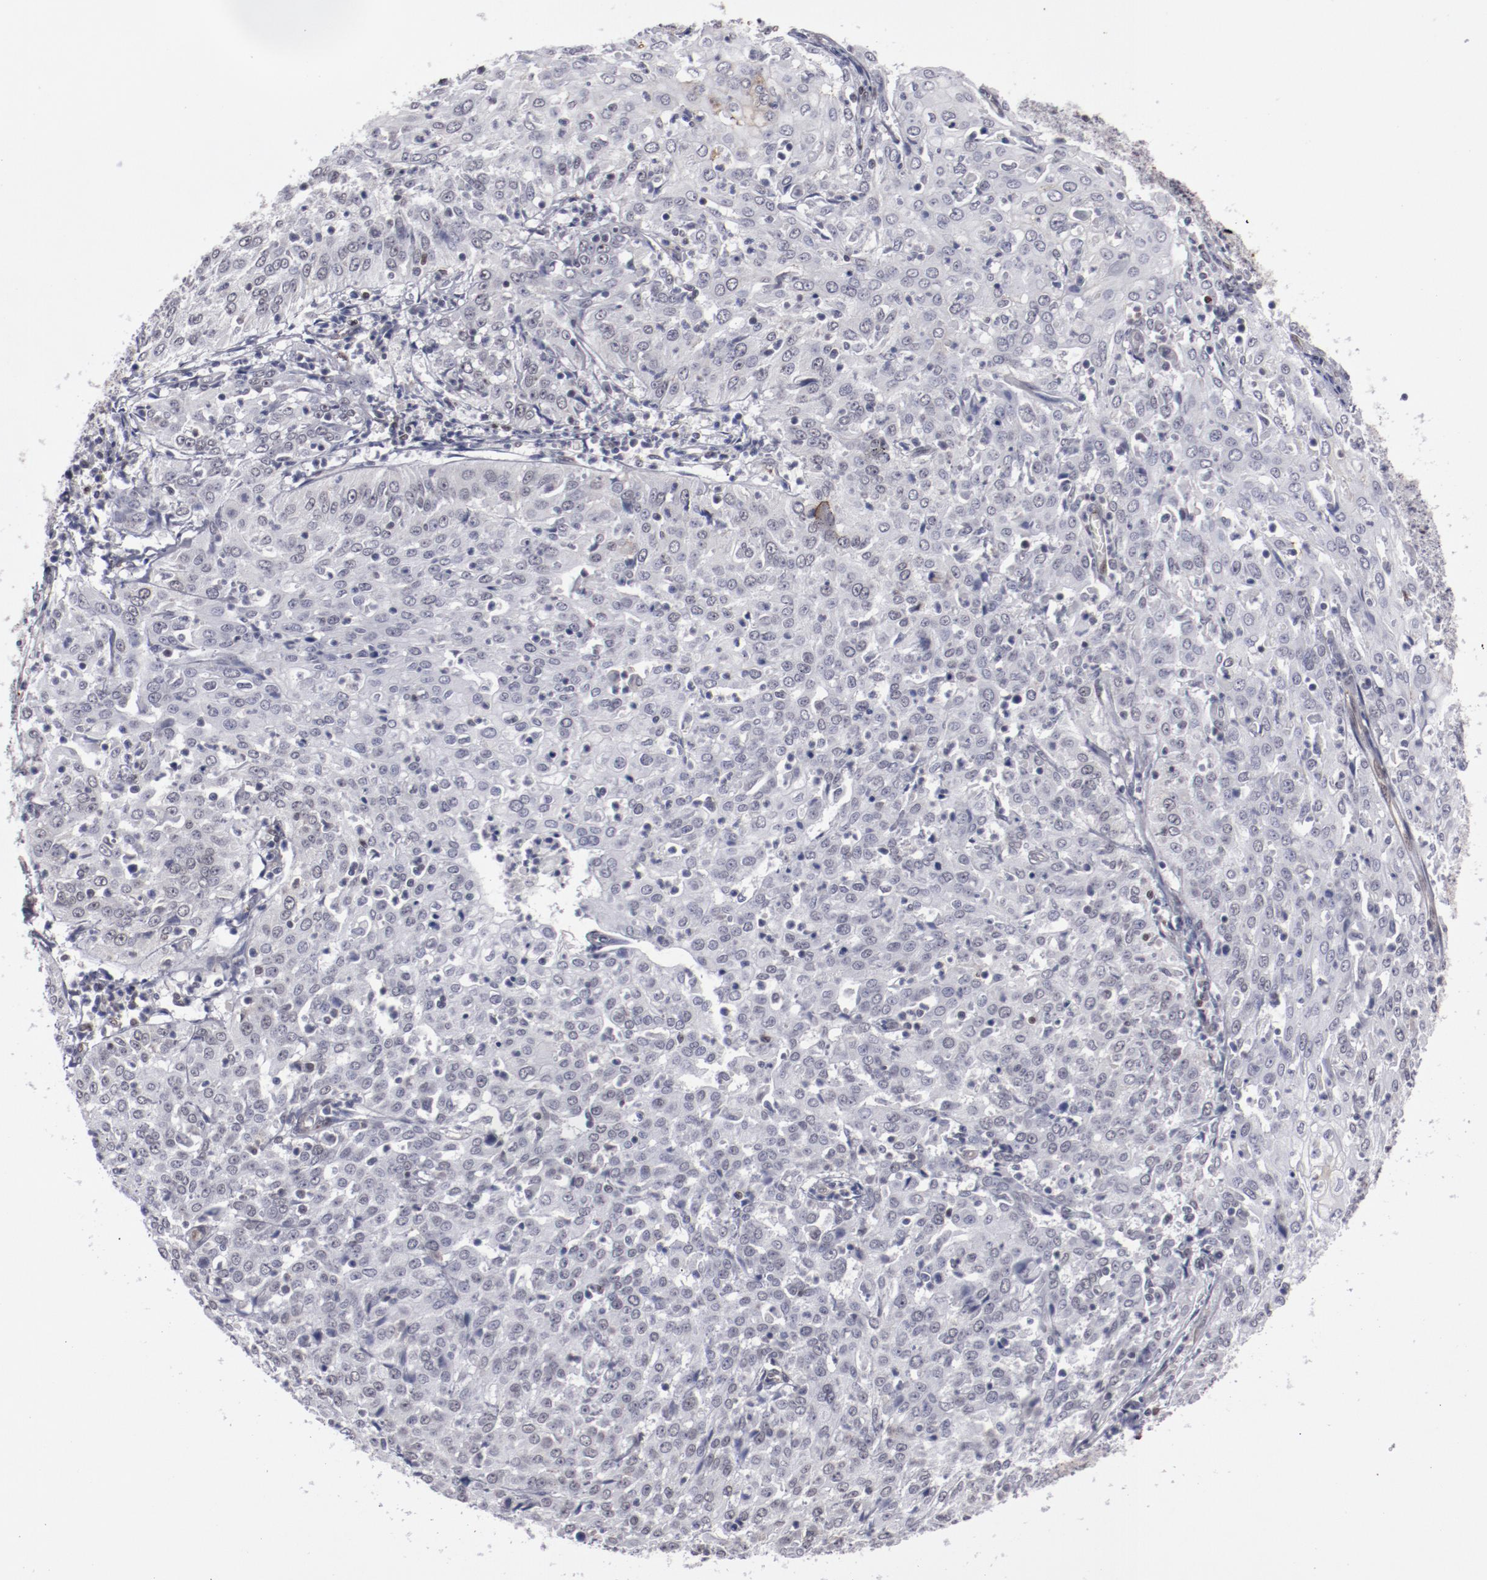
{"staining": {"intensity": "negative", "quantity": "none", "location": "none"}, "tissue": "cervical cancer", "cell_type": "Tumor cells", "image_type": "cancer", "snomed": [{"axis": "morphology", "description": "Squamous cell carcinoma, NOS"}, {"axis": "topography", "description": "Cervix"}], "caption": "There is no significant staining in tumor cells of squamous cell carcinoma (cervical).", "gene": "LEF1", "patient": {"sex": "female", "age": 39}}